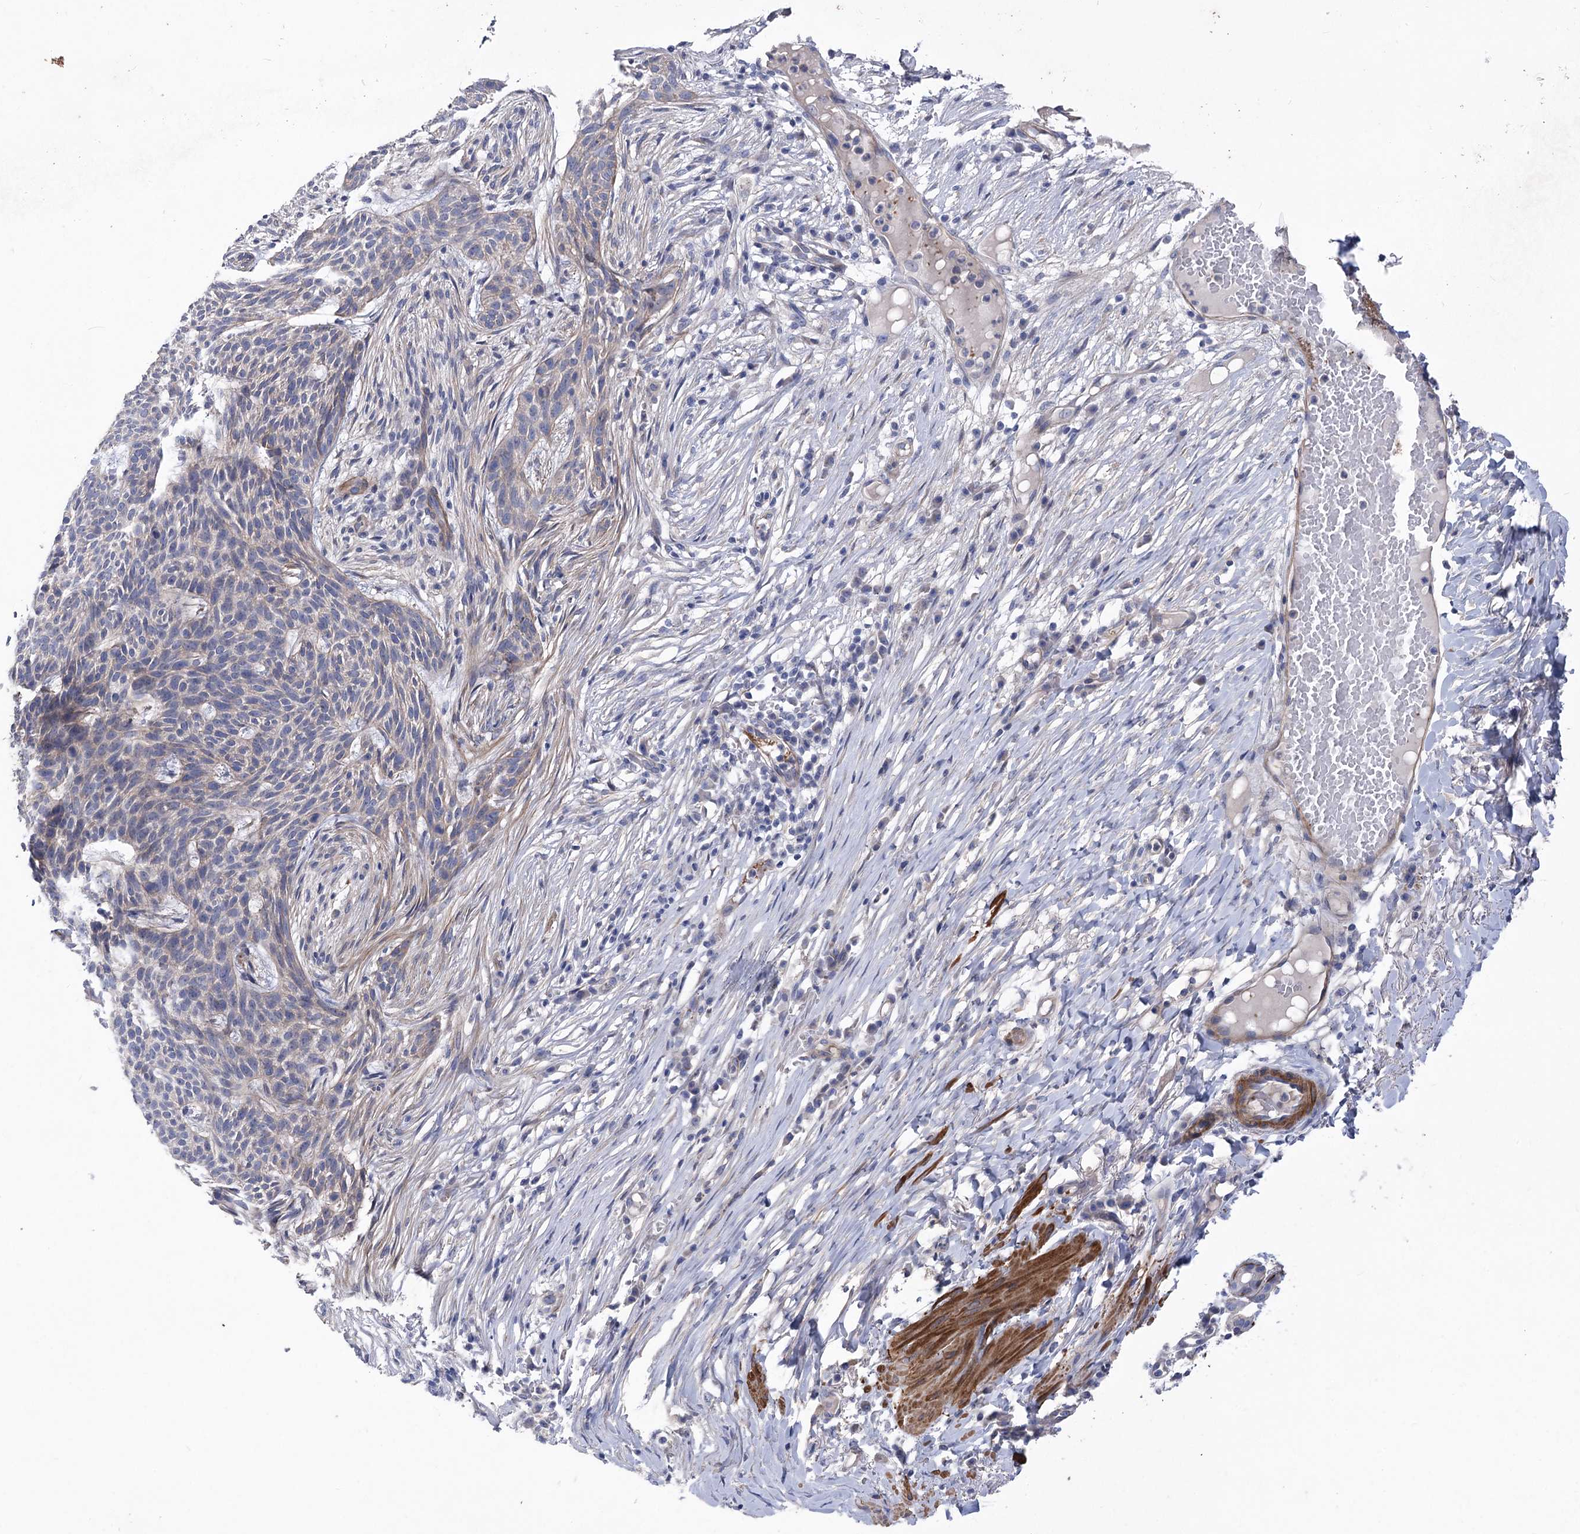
{"staining": {"intensity": "negative", "quantity": "none", "location": "none"}, "tissue": "skin cancer", "cell_type": "Tumor cells", "image_type": "cancer", "snomed": [{"axis": "morphology", "description": "Normal tissue, NOS"}, {"axis": "morphology", "description": "Basal cell carcinoma"}, {"axis": "topography", "description": "Skin"}], "caption": "A histopathology image of human basal cell carcinoma (skin) is negative for staining in tumor cells.", "gene": "RDH16", "patient": {"sex": "male", "age": 64}}